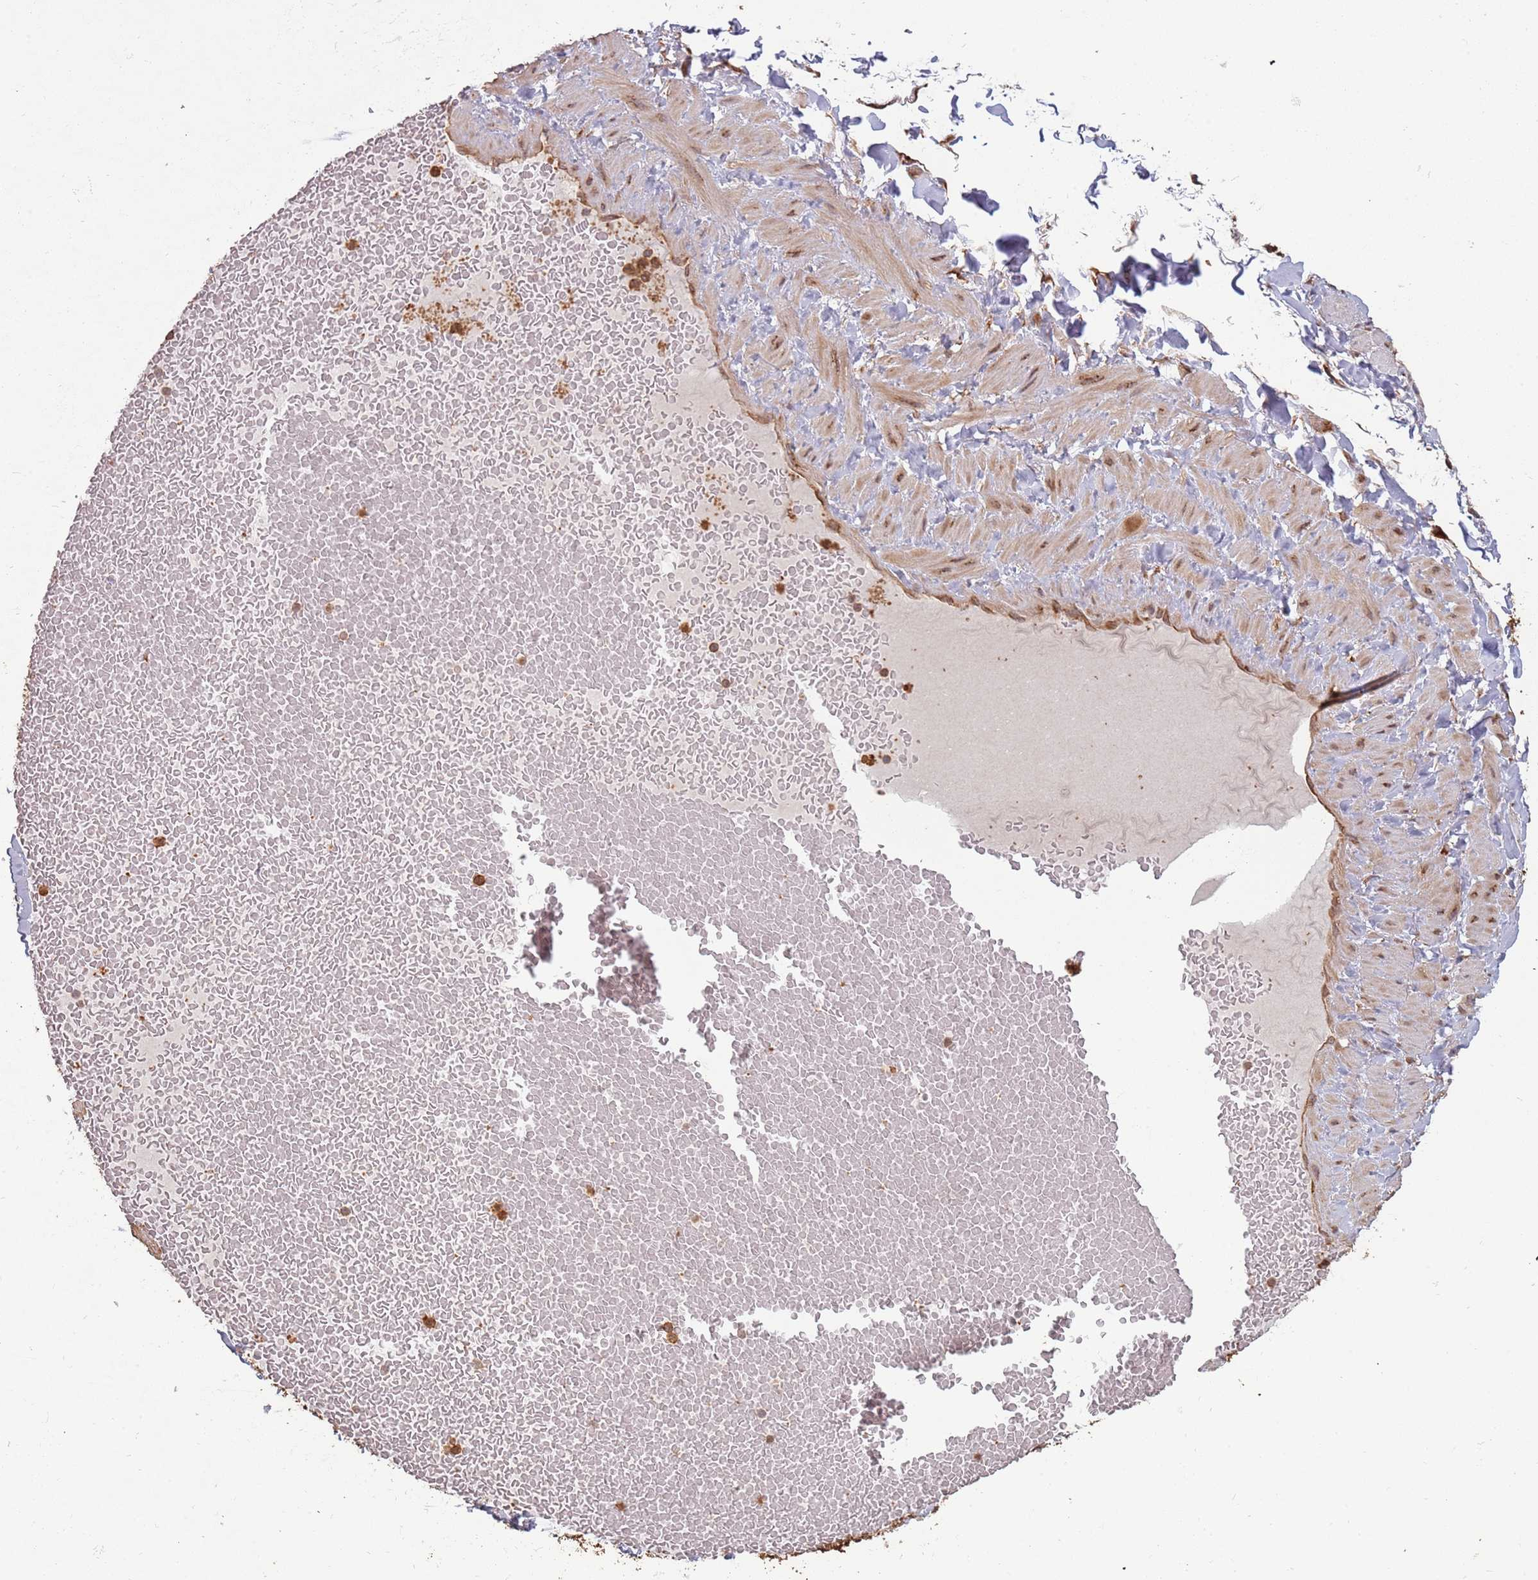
{"staining": {"intensity": "moderate", "quantity": "25%-75%", "location": "cytoplasmic/membranous"}, "tissue": "adipose tissue", "cell_type": "Adipocytes", "image_type": "normal", "snomed": [{"axis": "morphology", "description": "Normal tissue, NOS"}, {"axis": "topography", "description": "Soft tissue"}, {"axis": "topography", "description": "Vascular tissue"}], "caption": "The photomicrograph reveals immunohistochemical staining of unremarkable adipose tissue. There is moderate cytoplasmic/membranous staining is seen in about 25%-75% of adipocytes. Nuclei are stained in blue.", "gene": "COG4", "patient": {"sex": "male", "age": 54}}